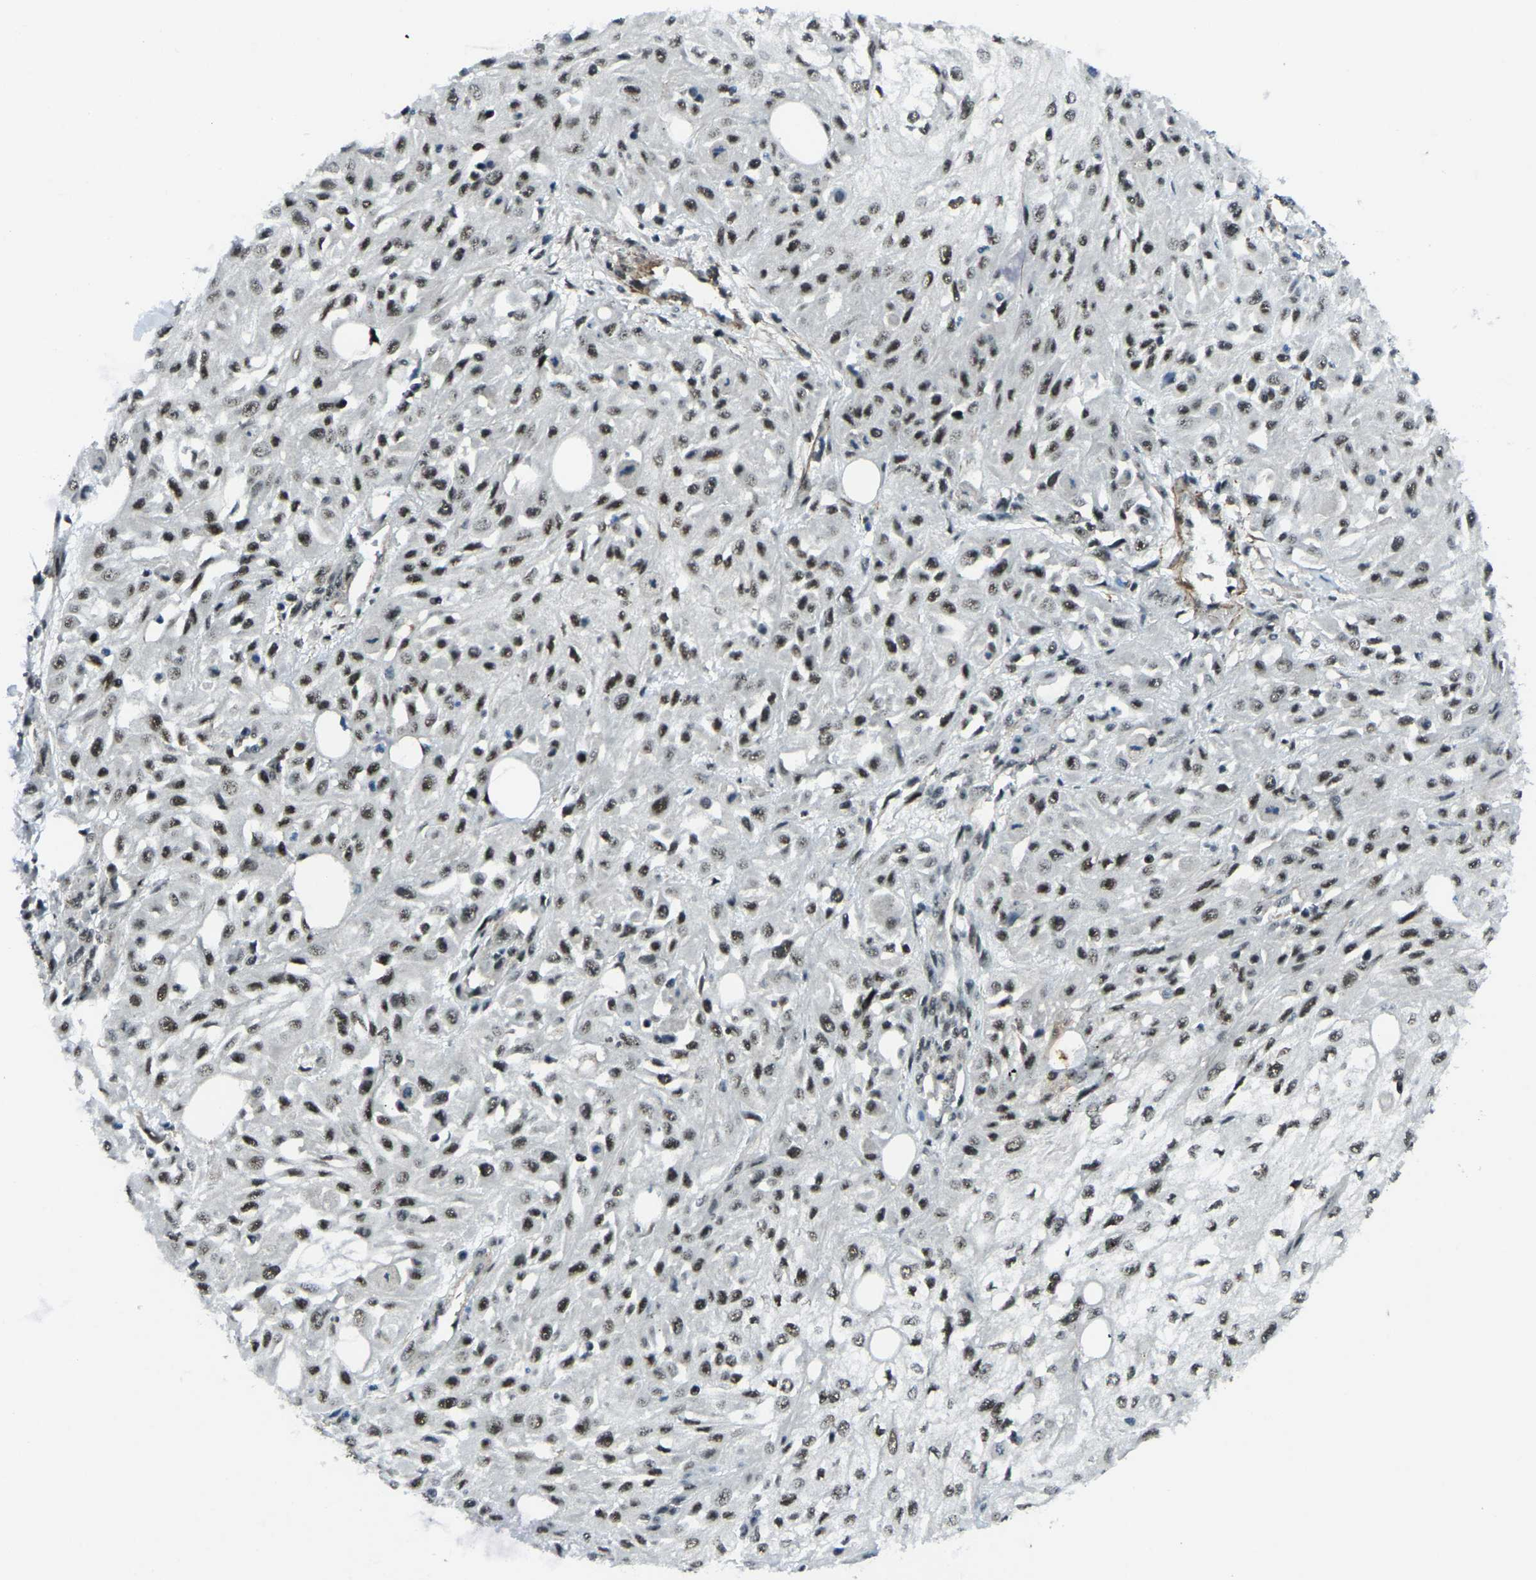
{"staining": {"intensity": "strong", "quantity": ">75%", "location": "nuclear"}, "tissue": "skin cancer", "cell_type": "Tumor cells", "image_type": "cancer", "snomed": [{"axis": "morphology", "description": "Squamous cell carcinoma, NOS"}, {"axis": "morphology", "description": "Squamous cell carcinoma, metastatic, NOS"}, {"axis": "topography", "description": "Skin"}, {"axis": "topography", "description": "Lymph node"}], "caption": "Immunohistochemistry (DAB) staining of skin cancer (squamous cell carcinoma) shows strong nuclear protein staining in about >75% of tumor cells.", "gene": "PRCC", "patient": {"sex": "male", "age": 75}}